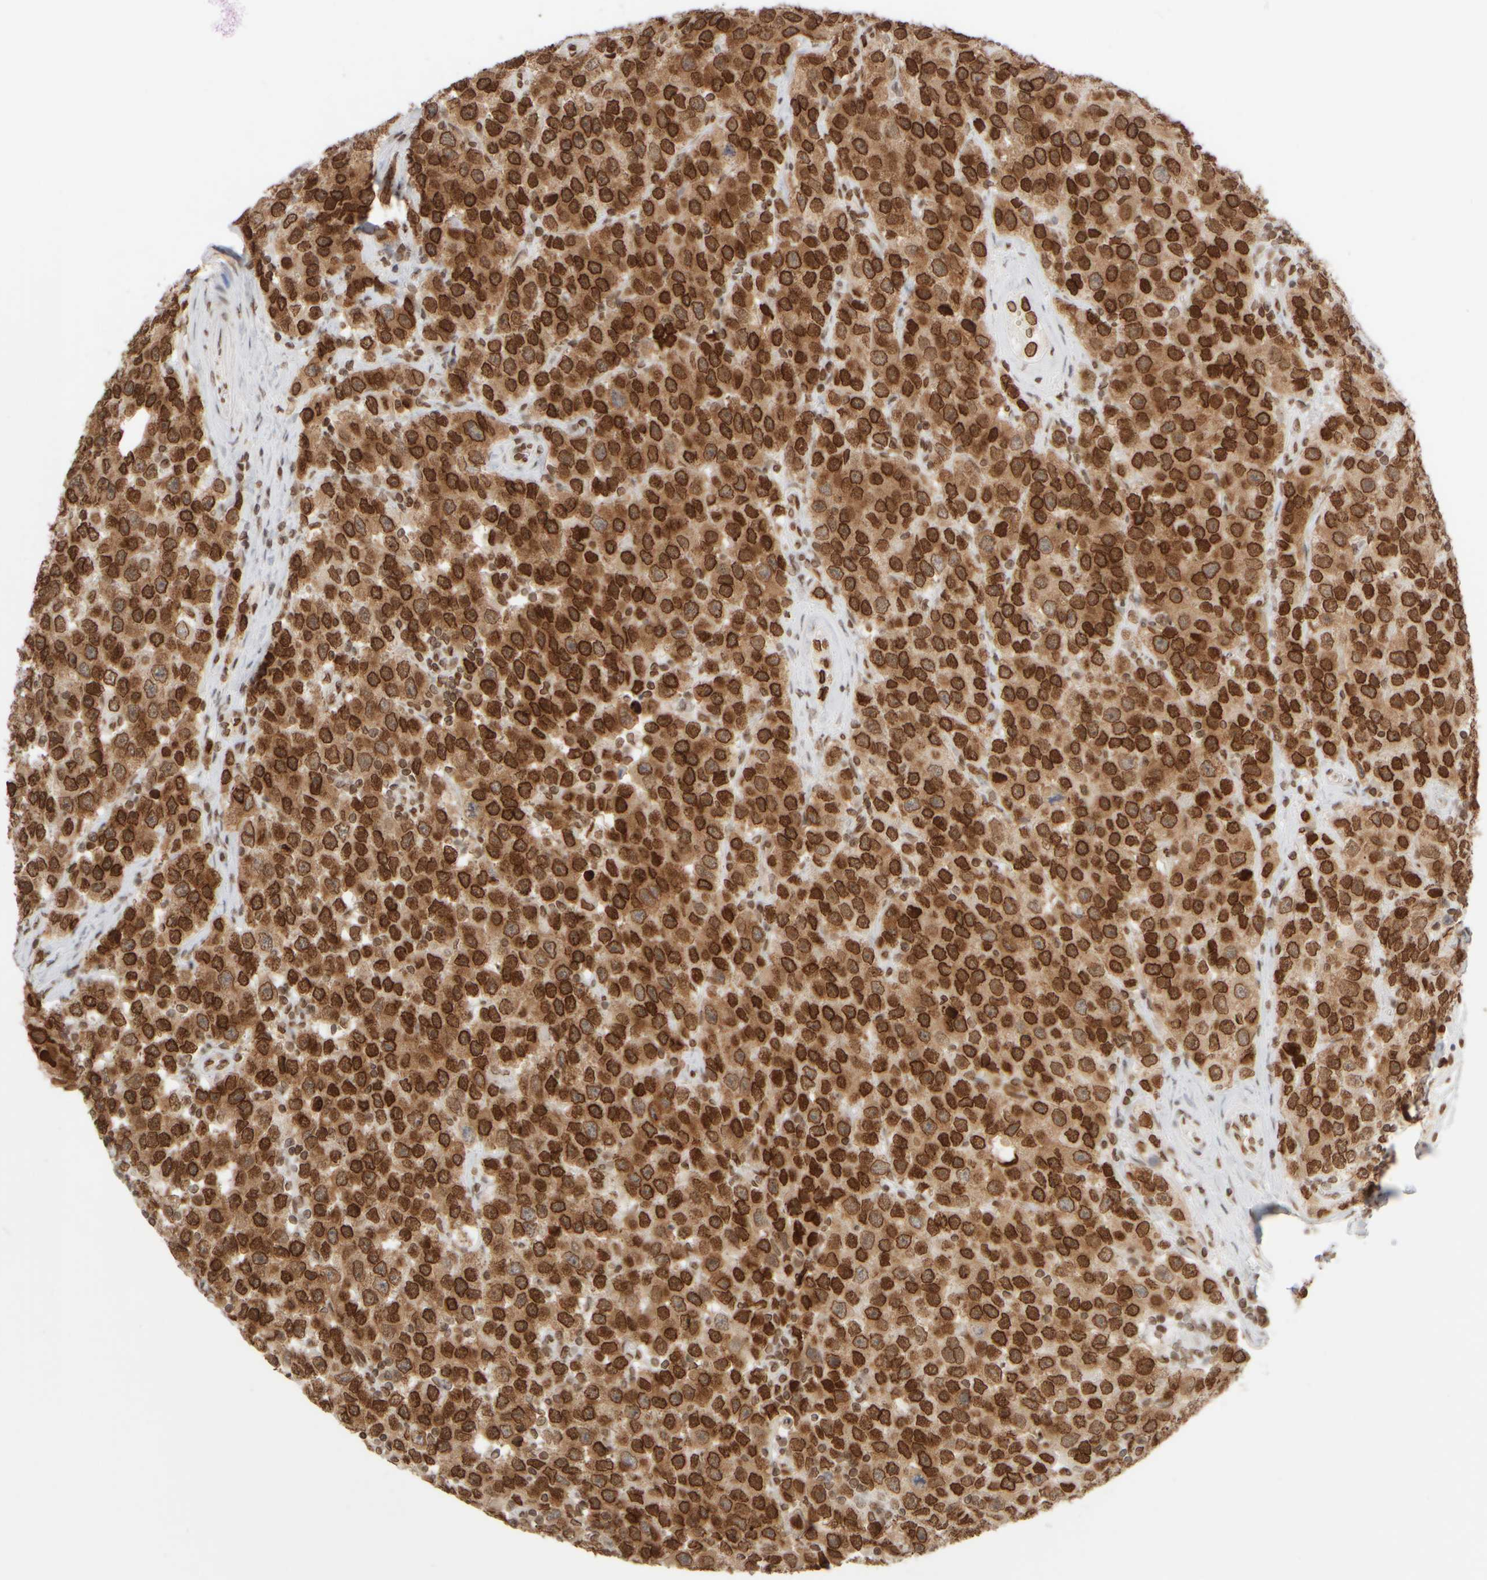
{"staining": {"intensity": "strong", "quantity": ">75%", "location": "cytoplasmic/membranous,nuclear"}, "tissue": "testis cancer", "cell_type": "Tumor cells", "image_type": "cancer", "snomed": [{"axis": "morphology", "description": "Seminoma, NOS"}, {"axis": "morphology", "description": "Carcinoma, Embryonal, NOS"}, {"axis": "topography", "description": "Testis"}], "caption": "The immunohistochemical stain labels strong cytoplasmic/membranous and nuclear staining in tumor cells of embryonal carcinoma (testis) tissue.", "gene": "ZC3HC1", "patient": {"sex": "male", "age": 28}}